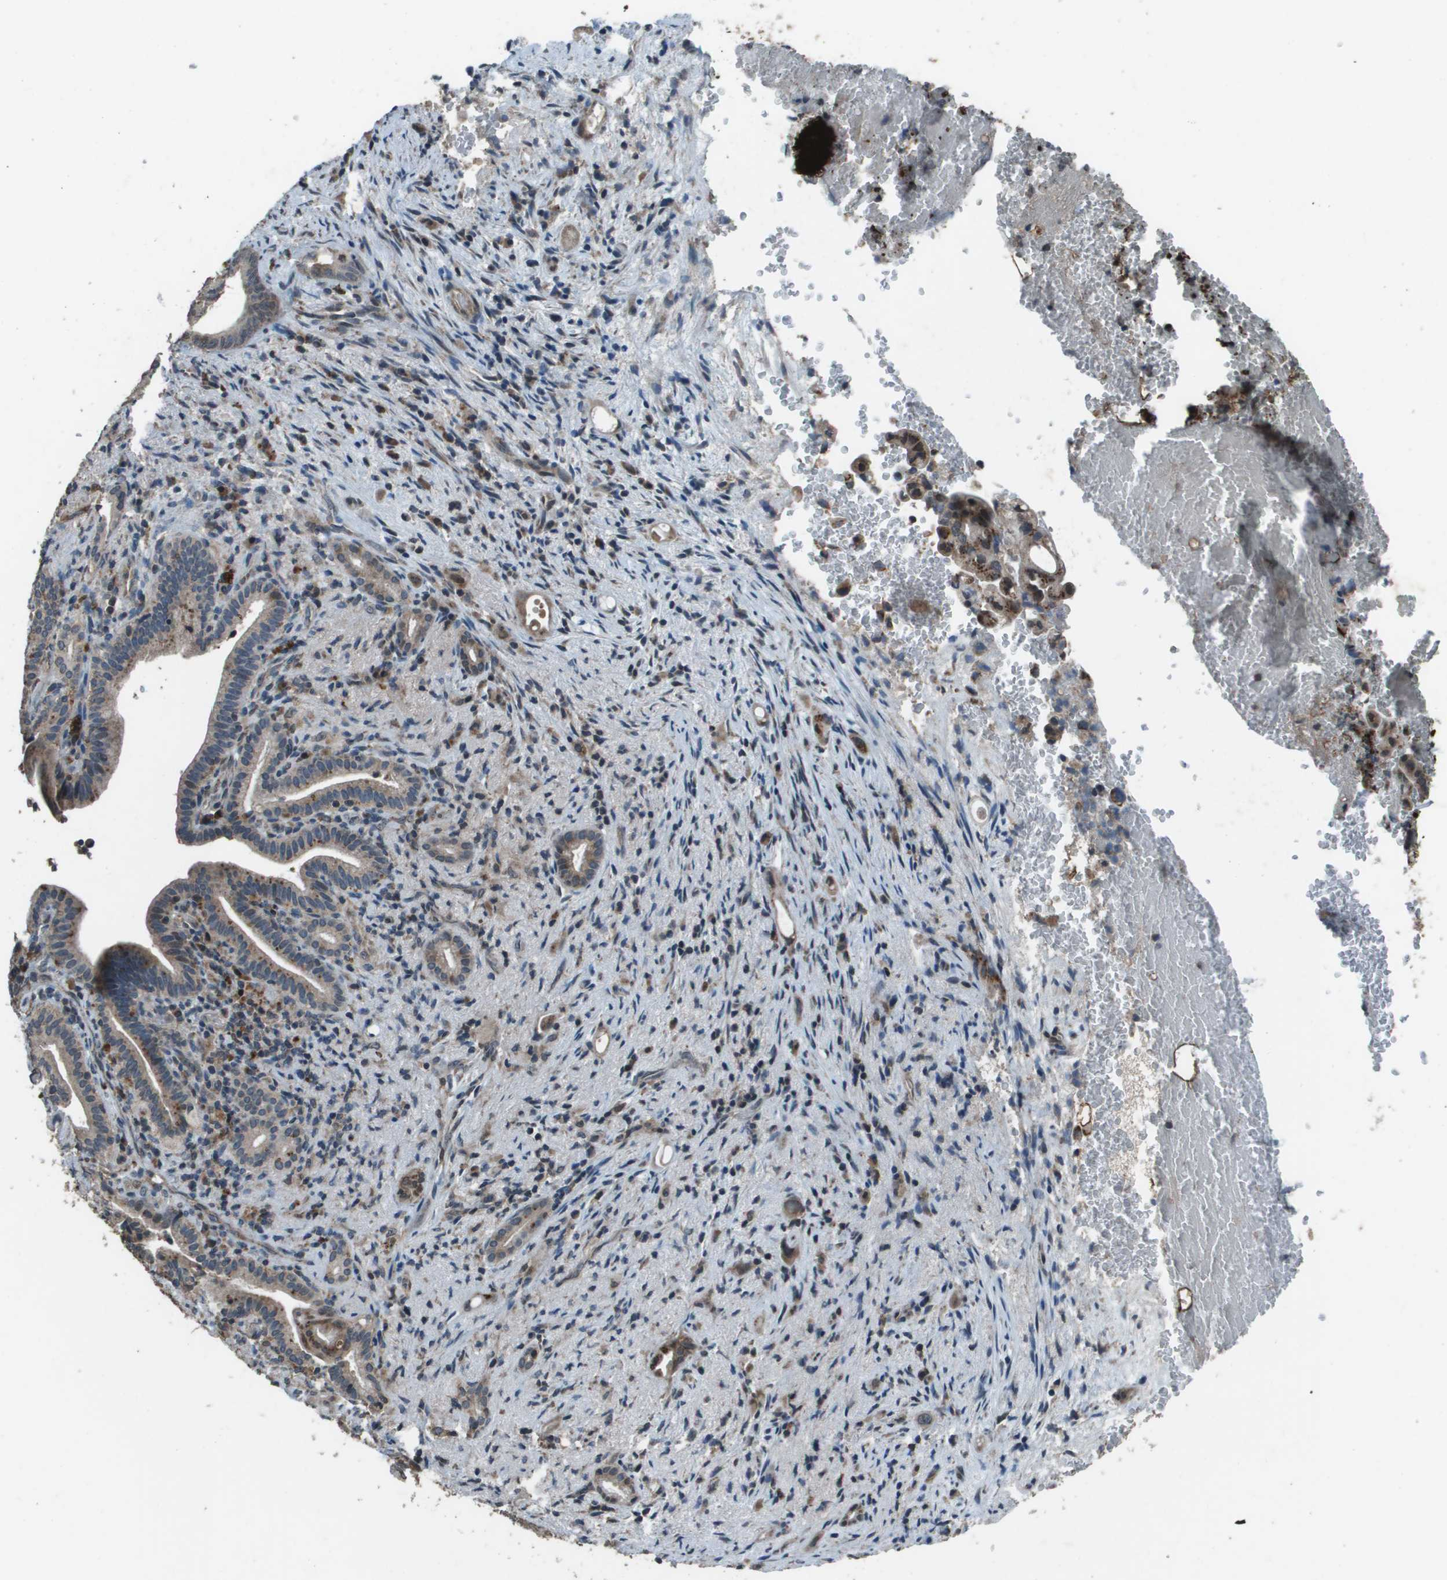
{"staining": {"intensity": "weak", "quantity": "<25%", "location": "cytoplasmic/membranous"}, "tissue": "liver cancer", "cell_type": "Tumor cells", "image_type": "cancer", "snomed": [{"axis": "morphology", "description": "Cholangiocarcinoma"}, {"axis": "topography", "description": "Liver"}], "caption": "A high-resolution photomicrograph shows immunohistochemistry staining of cholangiocarcinoma (liver), which displays no significant positivity in tumor cells. (DAB (3,3'-diaminobenzidine) immunohistochemistry visualized using brightfield microscopy, high magnification).", "gene": "GOSR2", "patient": {"sex": "female", "age": 68}}